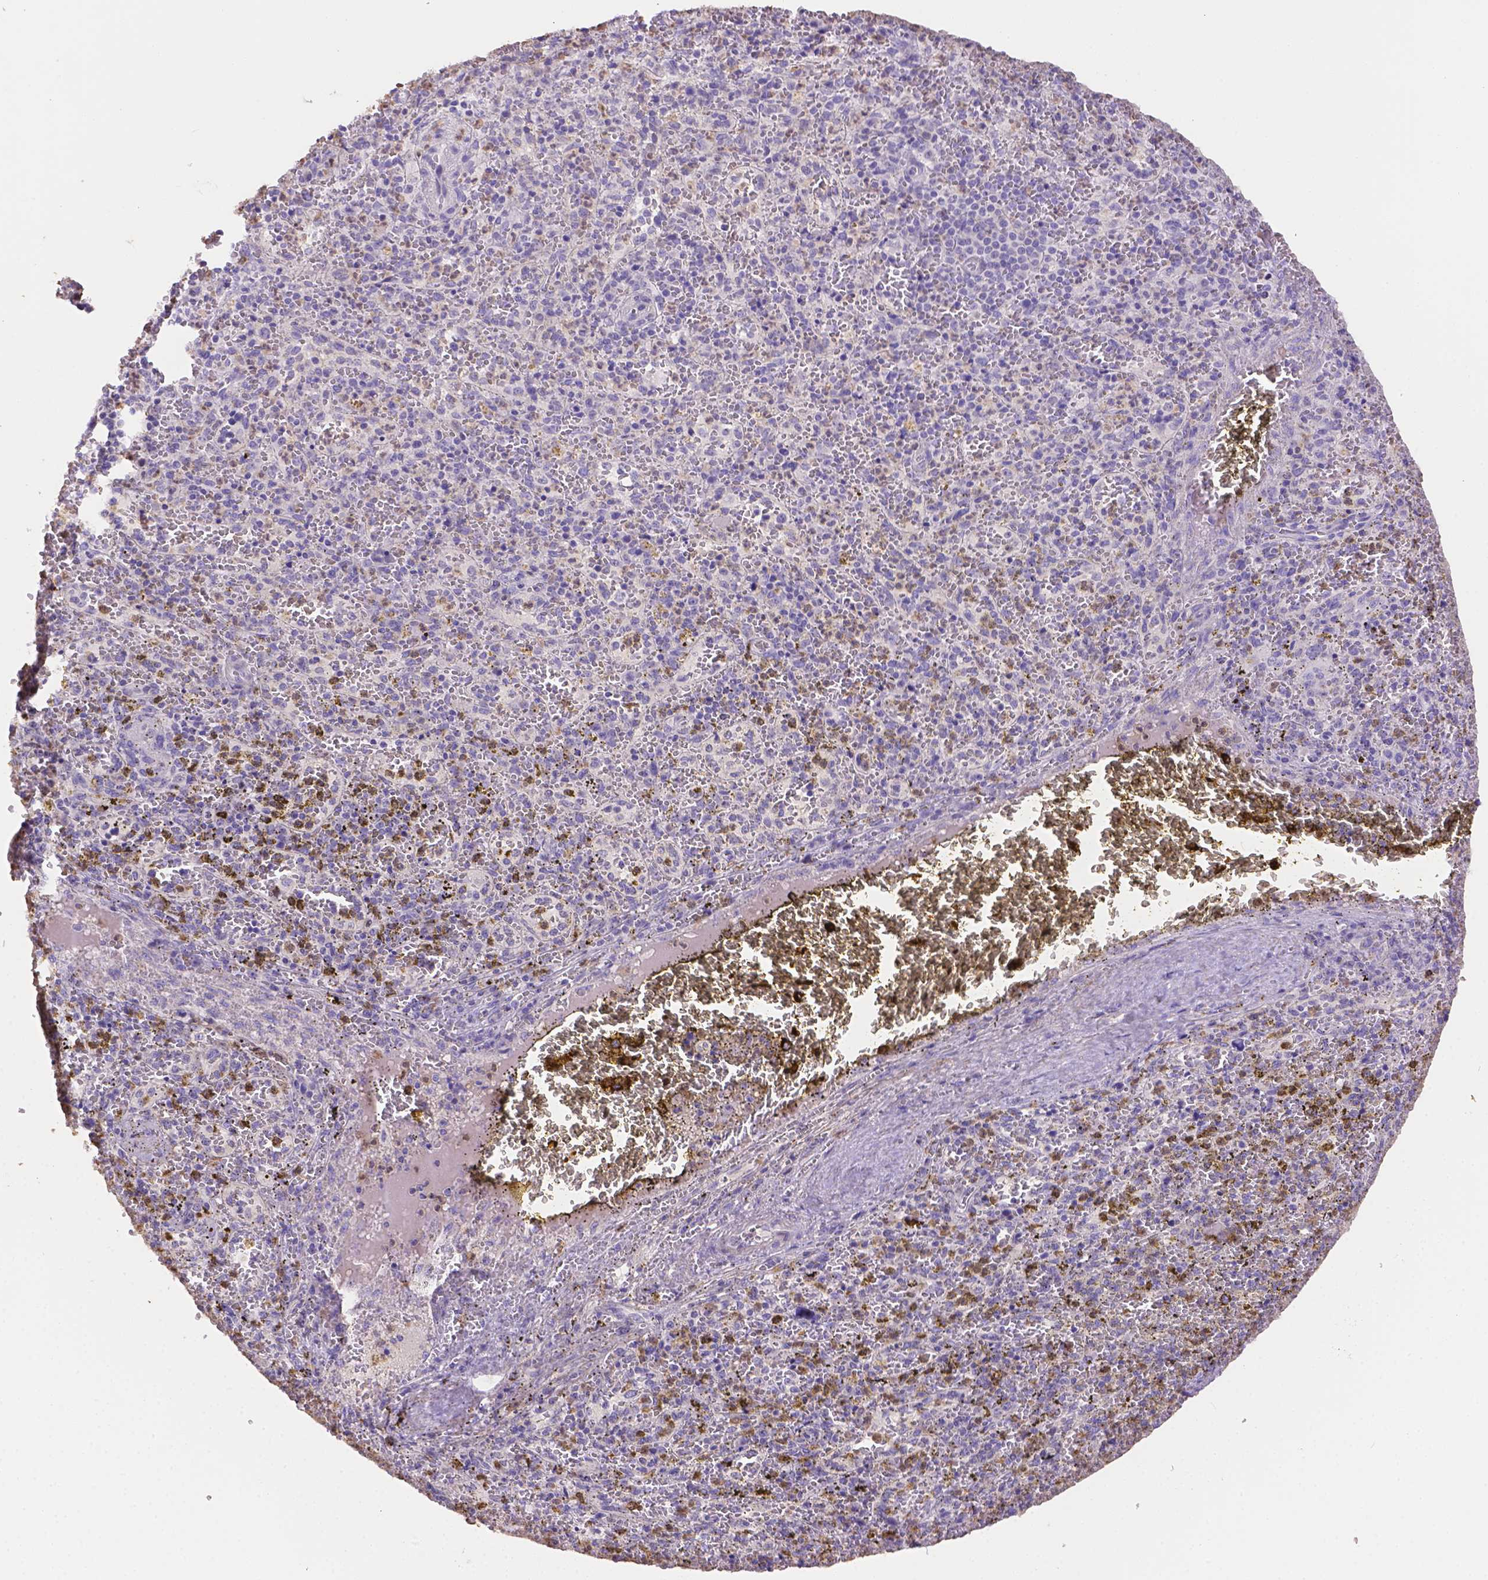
{"staining": {"intensity": "weak", "quantity": "<25%", "location": "cytoplasmic/membranous"}, "tissue": "spleen", "cell_type": "Cells in red pulp", "image_type": "normal", "snomed": [{"axis": "morphology", "description": "Normal tissue, NOS"}, {"axis": "topography", "description": "Spleen"}], "caption": "This is an IHC photomicrograph of normal spleen. There is no positivity in cells in red pulp.", "gene": "NXPE2", "patient": {"sex": "female", "age": 50}}